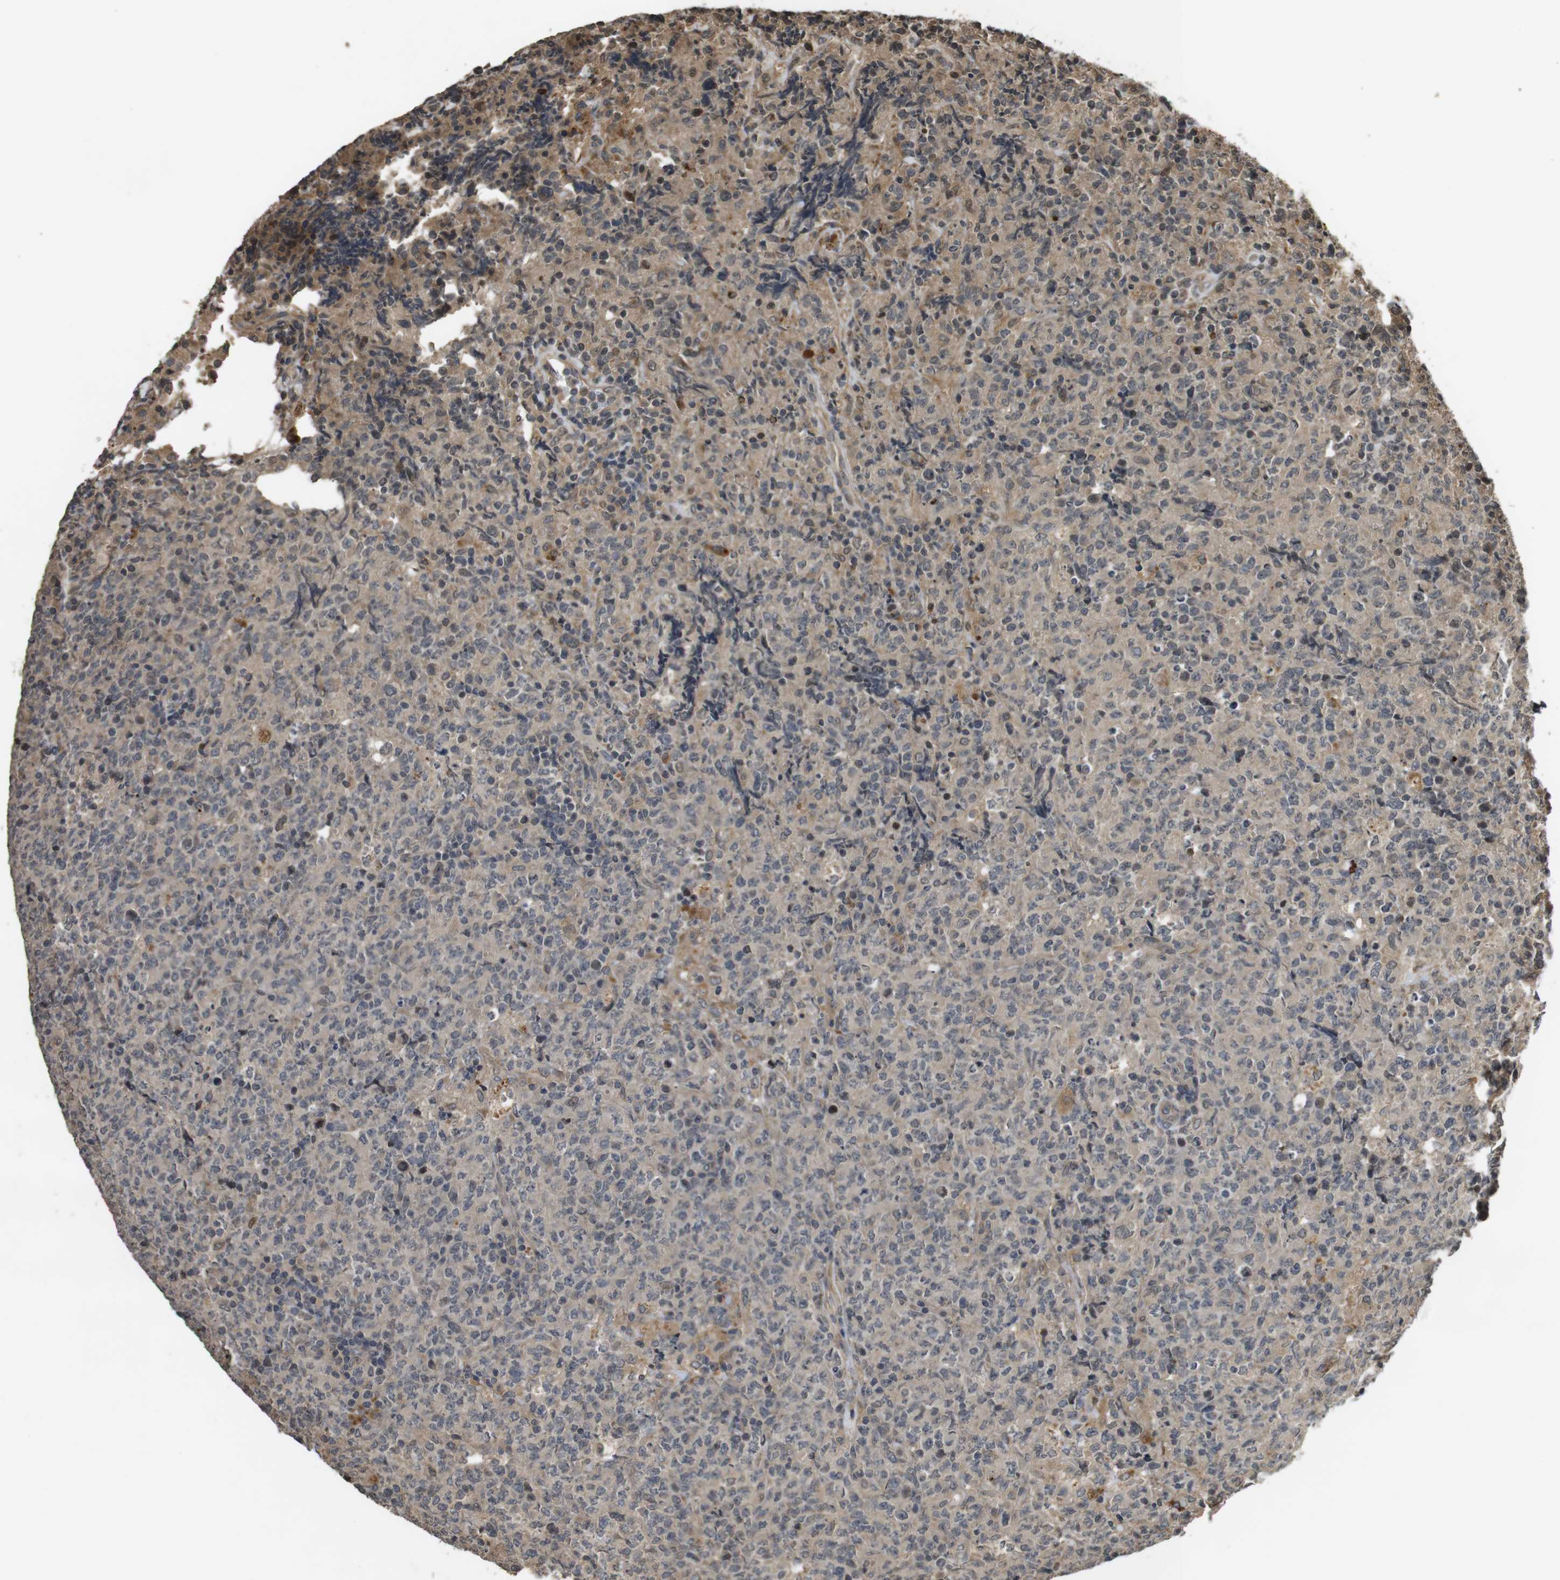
{"staining": {"intensity": "weak", "quantity": "<25%", "location": "cytoplasmic/membranous"}, "tissue": "lymphoma", "cell_type": "Tumor cells", "image_type": "cancer", "snomed": [{"axis": "morphology", "description": "Malignant lymphoma, non-Hodgkin's type, High grade"}, {"axis": "topography", "description": "Tonsil"}], "caption": "Immunohistochemical staining of human lymphoma exhibits no significant positivity in tumor cells.", "gene": "FZD10", "patient": {"sex": "female", "age": 36}}